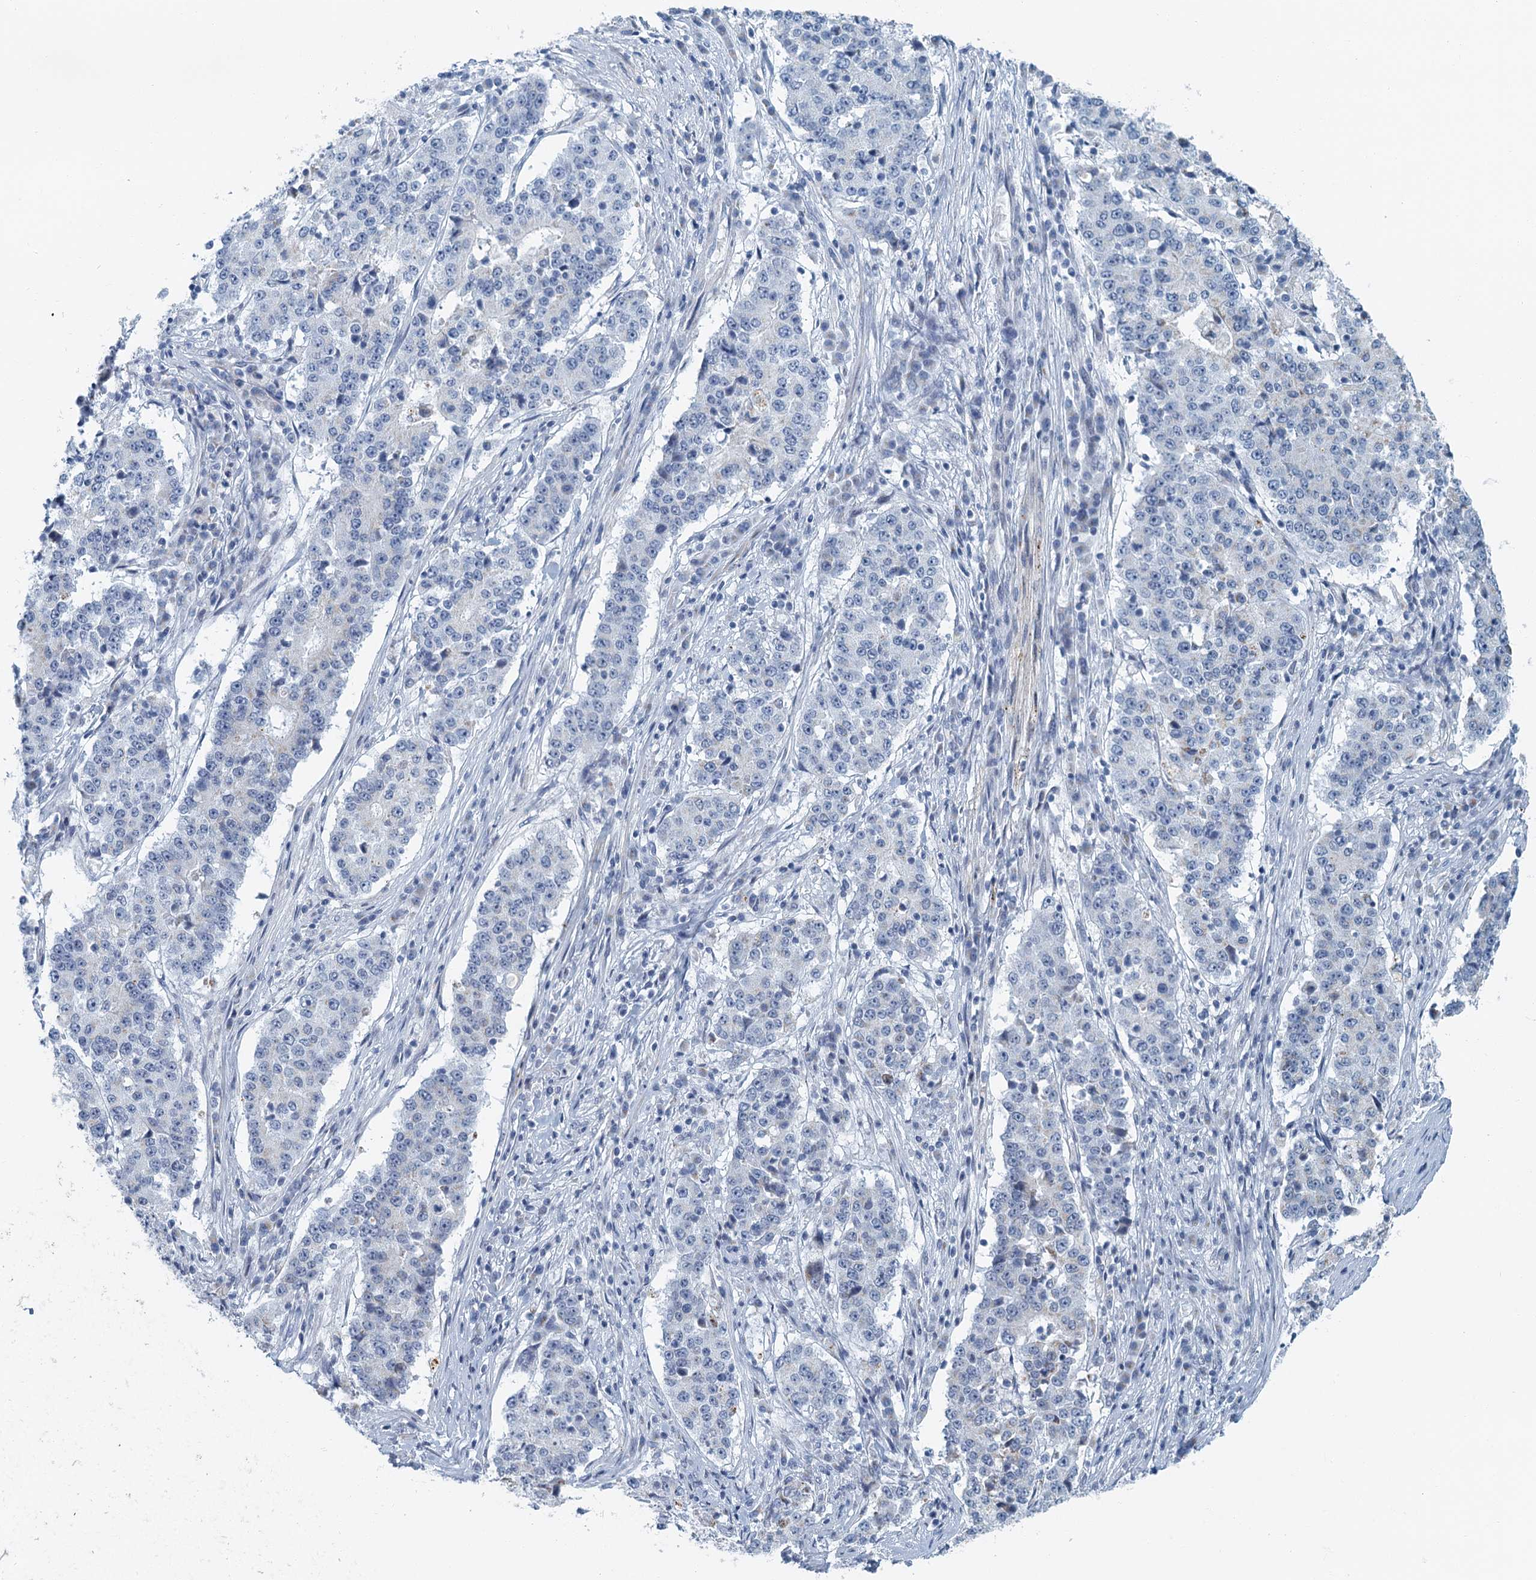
{"staining": {"intensity": "negative", "quantity": "none", "location": "none"}, "tissue": "stomach cancer", "cell_type": "Tumor cells", "image_type": "cancer", "snomed": [{"axis": "morphology", "description": "Adenocarcinoma, NOS"}, {"axis": "topography", "description": "Stomach"}], "caption": "Stomach cancer (adenocarcinoma) was stained to show a protein in brown. There is no significant staining in tumor cells. The staining is performed using DAB (3,3'-diaminobenzidine) brown chromogen with nuclei counter-stained in using hematoxylin.", "gene": "ZNF527", "patient": {"sex": "male", "age": 59}}